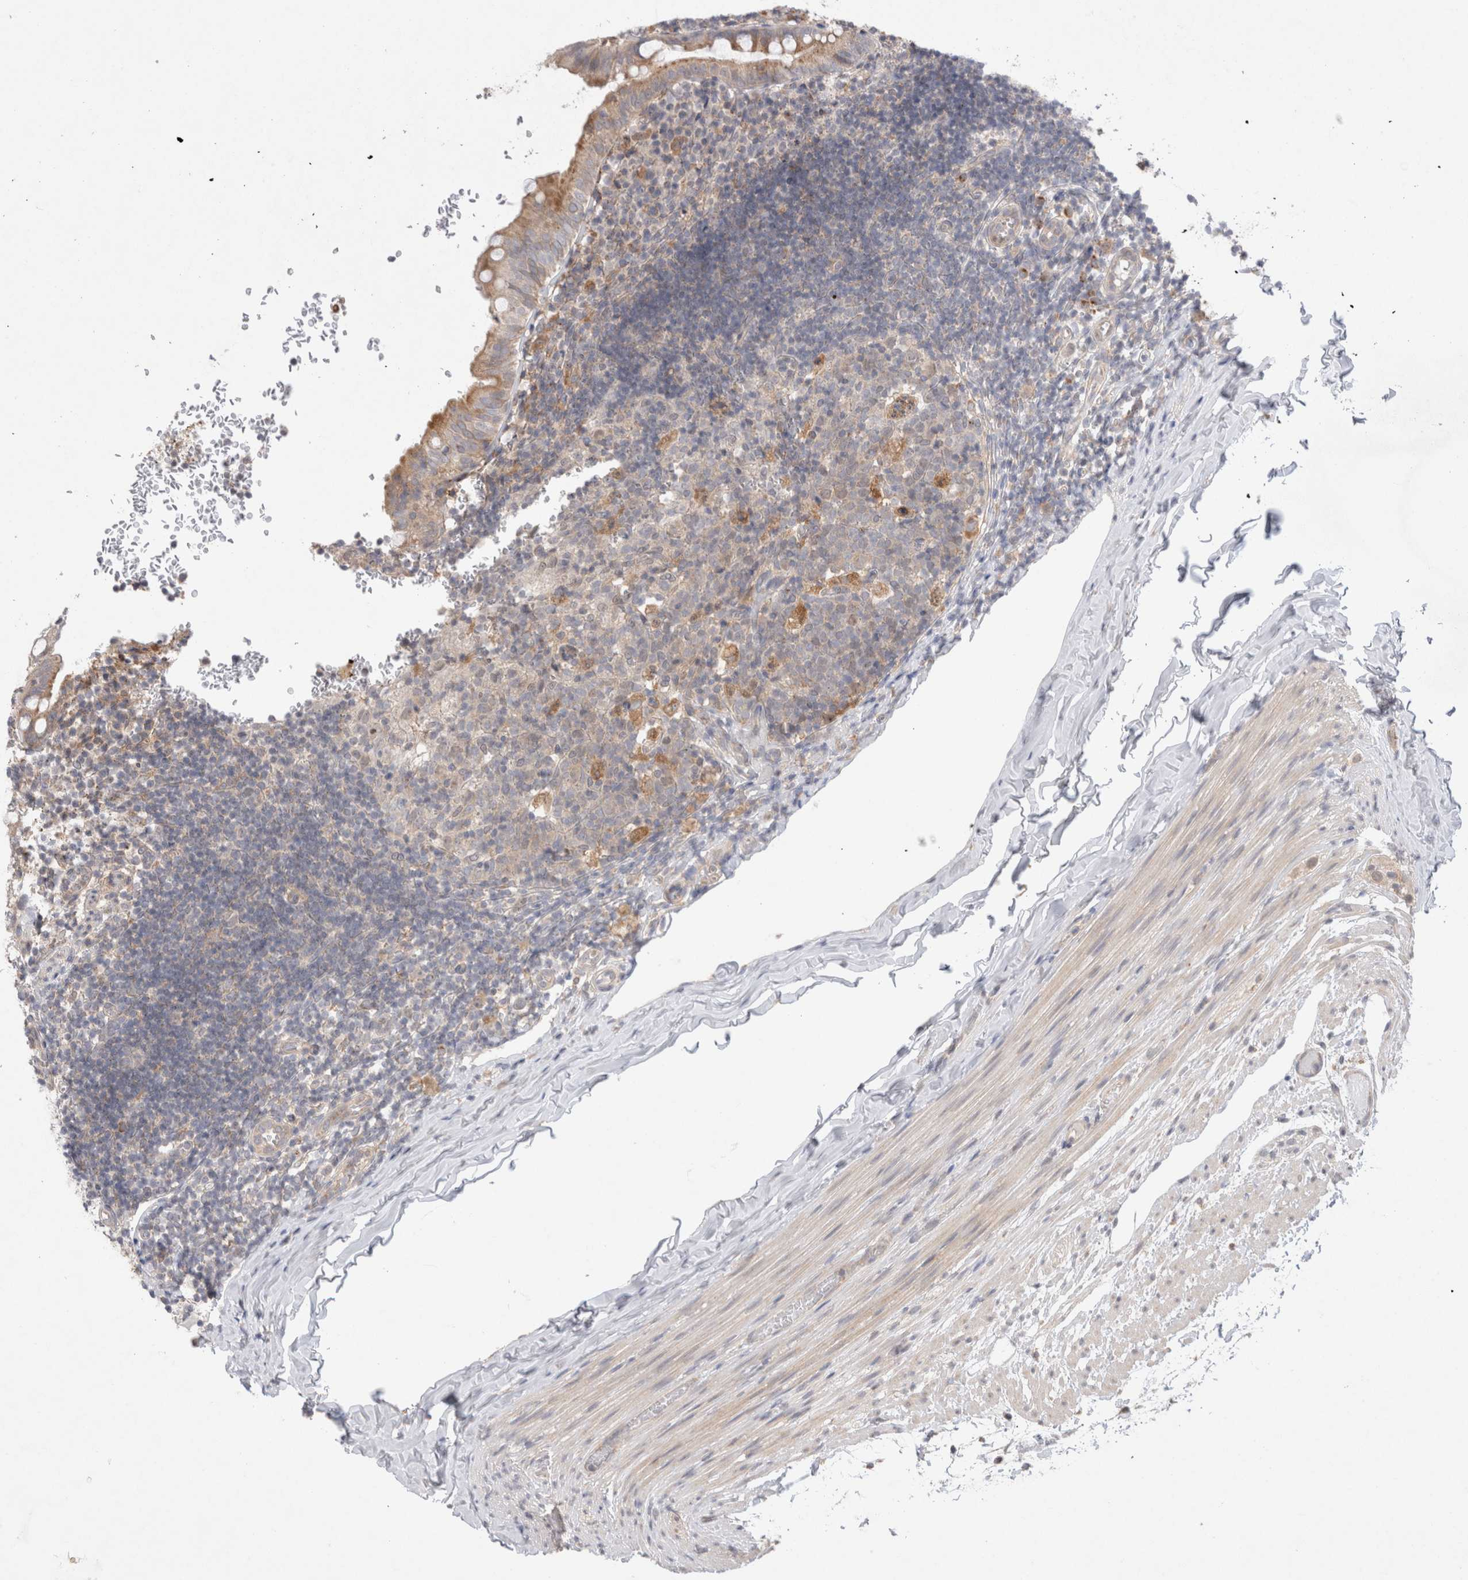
{"staining": {"intensity": "moderate", "quantity": ">75%", "location": "cytoplasmic/membranous"}, "tissue": "appendix", "cell_type": "Glandular cells", "image_type": "normal", "snomed": [{"axis": "morphology", "description": "Normal tissue, NOS"}, {"axis": "topography", "description": "Appendix"}], "caption": "Immunohistochemical staining of unremarkable human appendix demonstrates moderate cytoplasmic/membranous protein staining in approximately >75% of glandular cells.", "gene": "NPC1", "patient": {"sex": "male", "age": 8}}